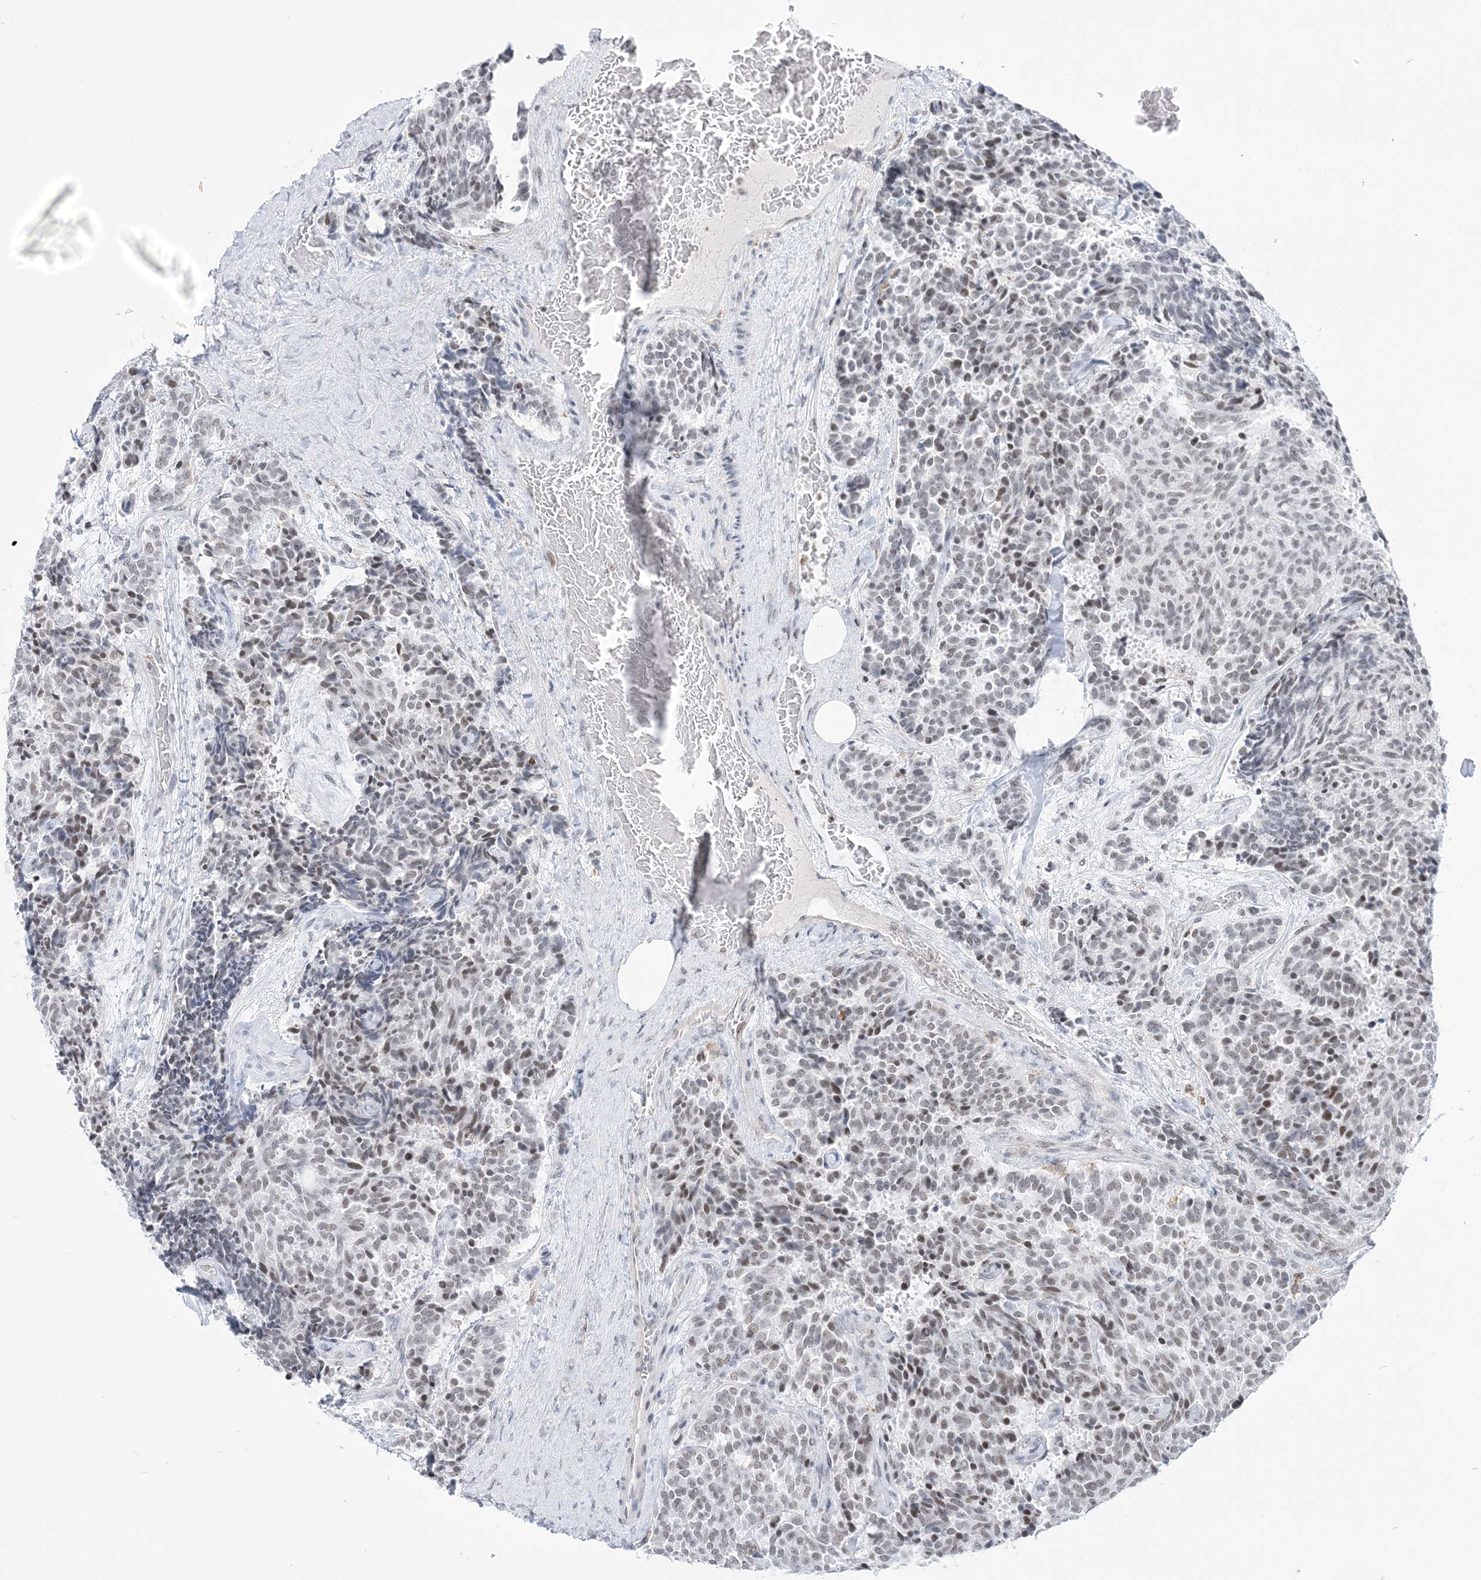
{"staining": {"intensity": "weak", "quantity": "<25%", "location": "nuclear"}, "tissue": "carcinoid", "cell_type": "Tumor cells", "image_type": "cancer", "snomed": [{"axis": "morphology", "description": "Carcinoid, malignant, NOS"}, {"axis": "topography", "description": "Pancreas"}], "caption": "Carcinoid (malignant) stained for a protein using immunohistochemistry (IHC) demonstrates no positivity tumor cells.", "gene": "DDX21", "patient": {"sex": "female", "age": 54}}